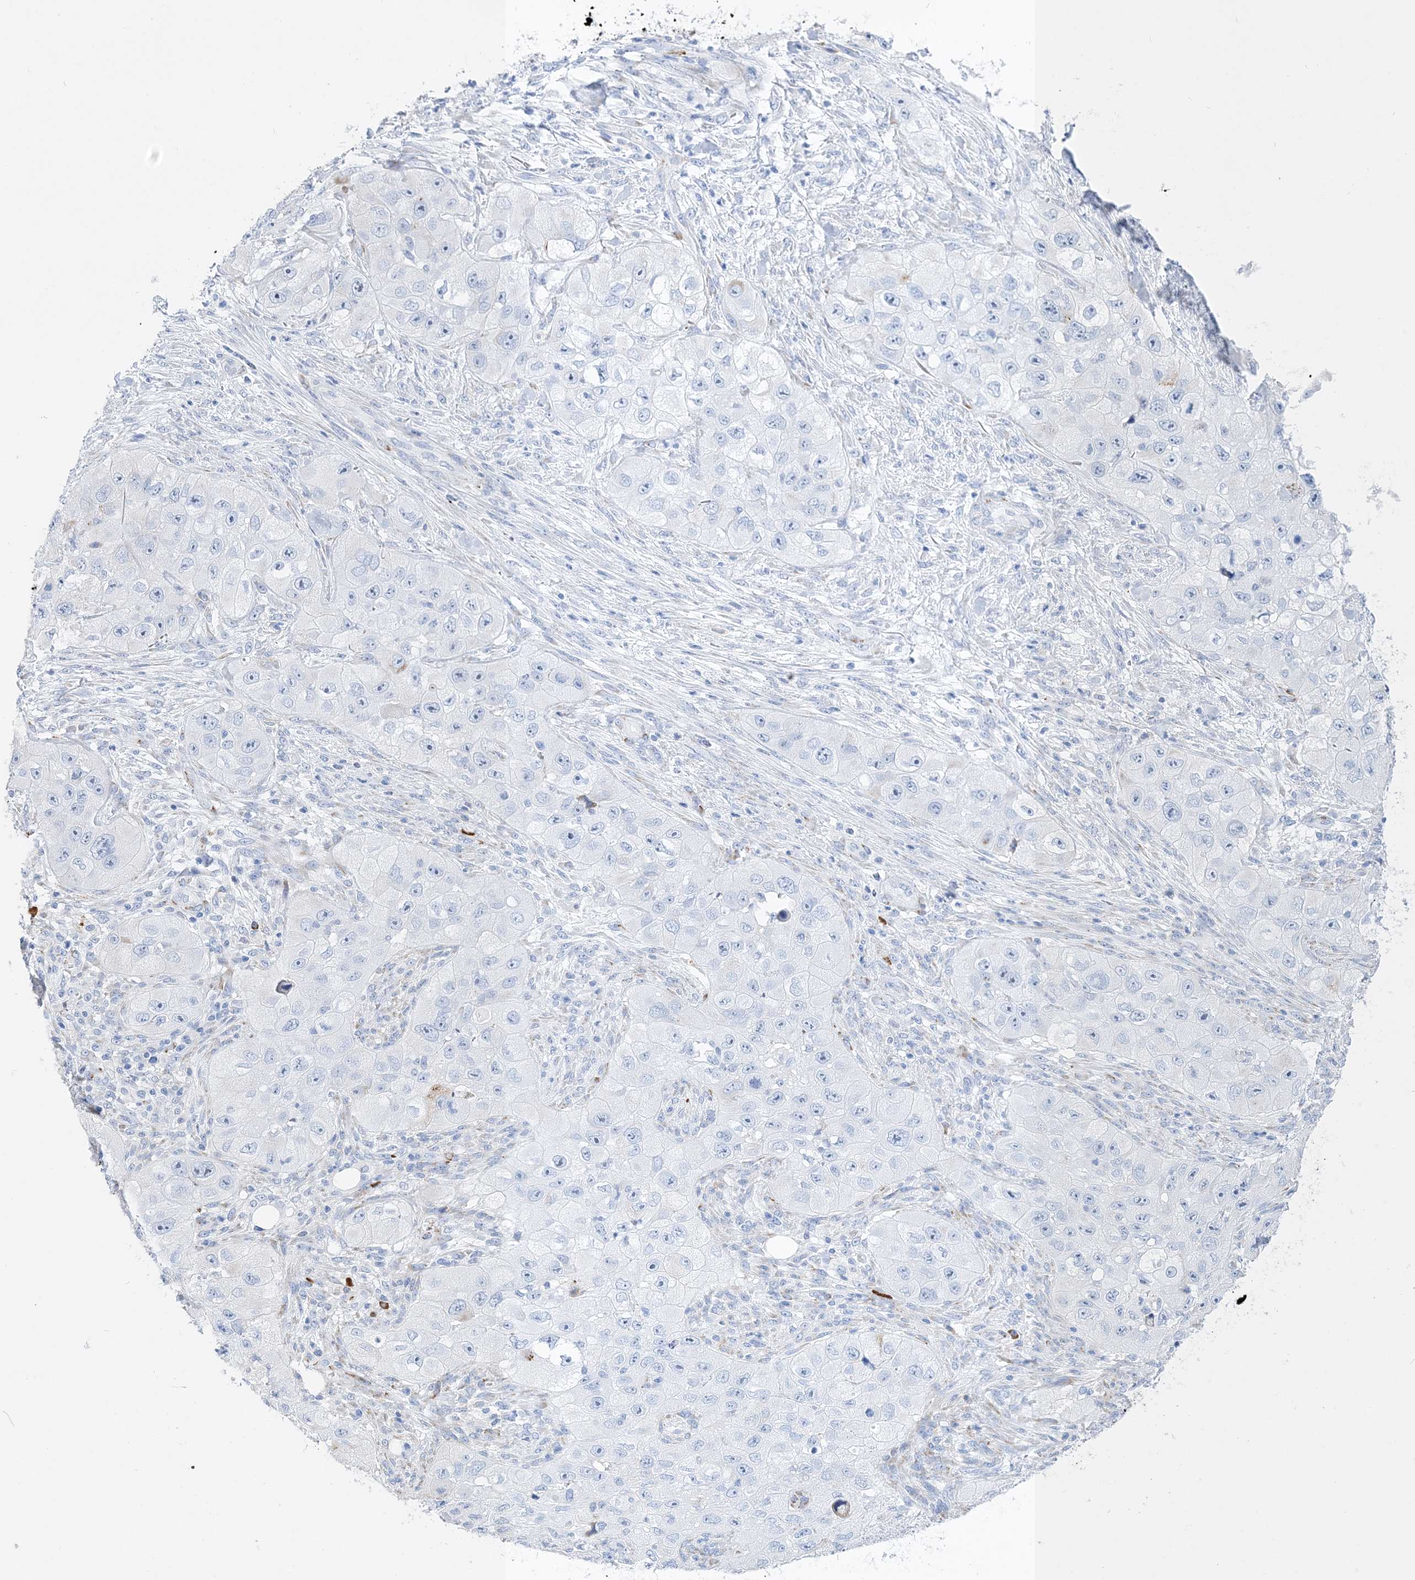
{"staining": {"intensity": "negative", "quantity": "none", "location": "none"}, "tissue": "skin cancer", "cell_type": "Tumor cells", "image_type": "cancer", "snomed": [{"axis": "morphology", "description": "Squamous cell carcinoma, NOS"}, {"axis": "topography", "description": "Skin"}, {"axis": "topography", "description": "Subcutis"}], "caption": "Immunohistochemical staining of human skin cancer displays no significant positivity in tumor cells.", "gene": "TSPYL6", "patient": {"sex": "male", "age": 73}}